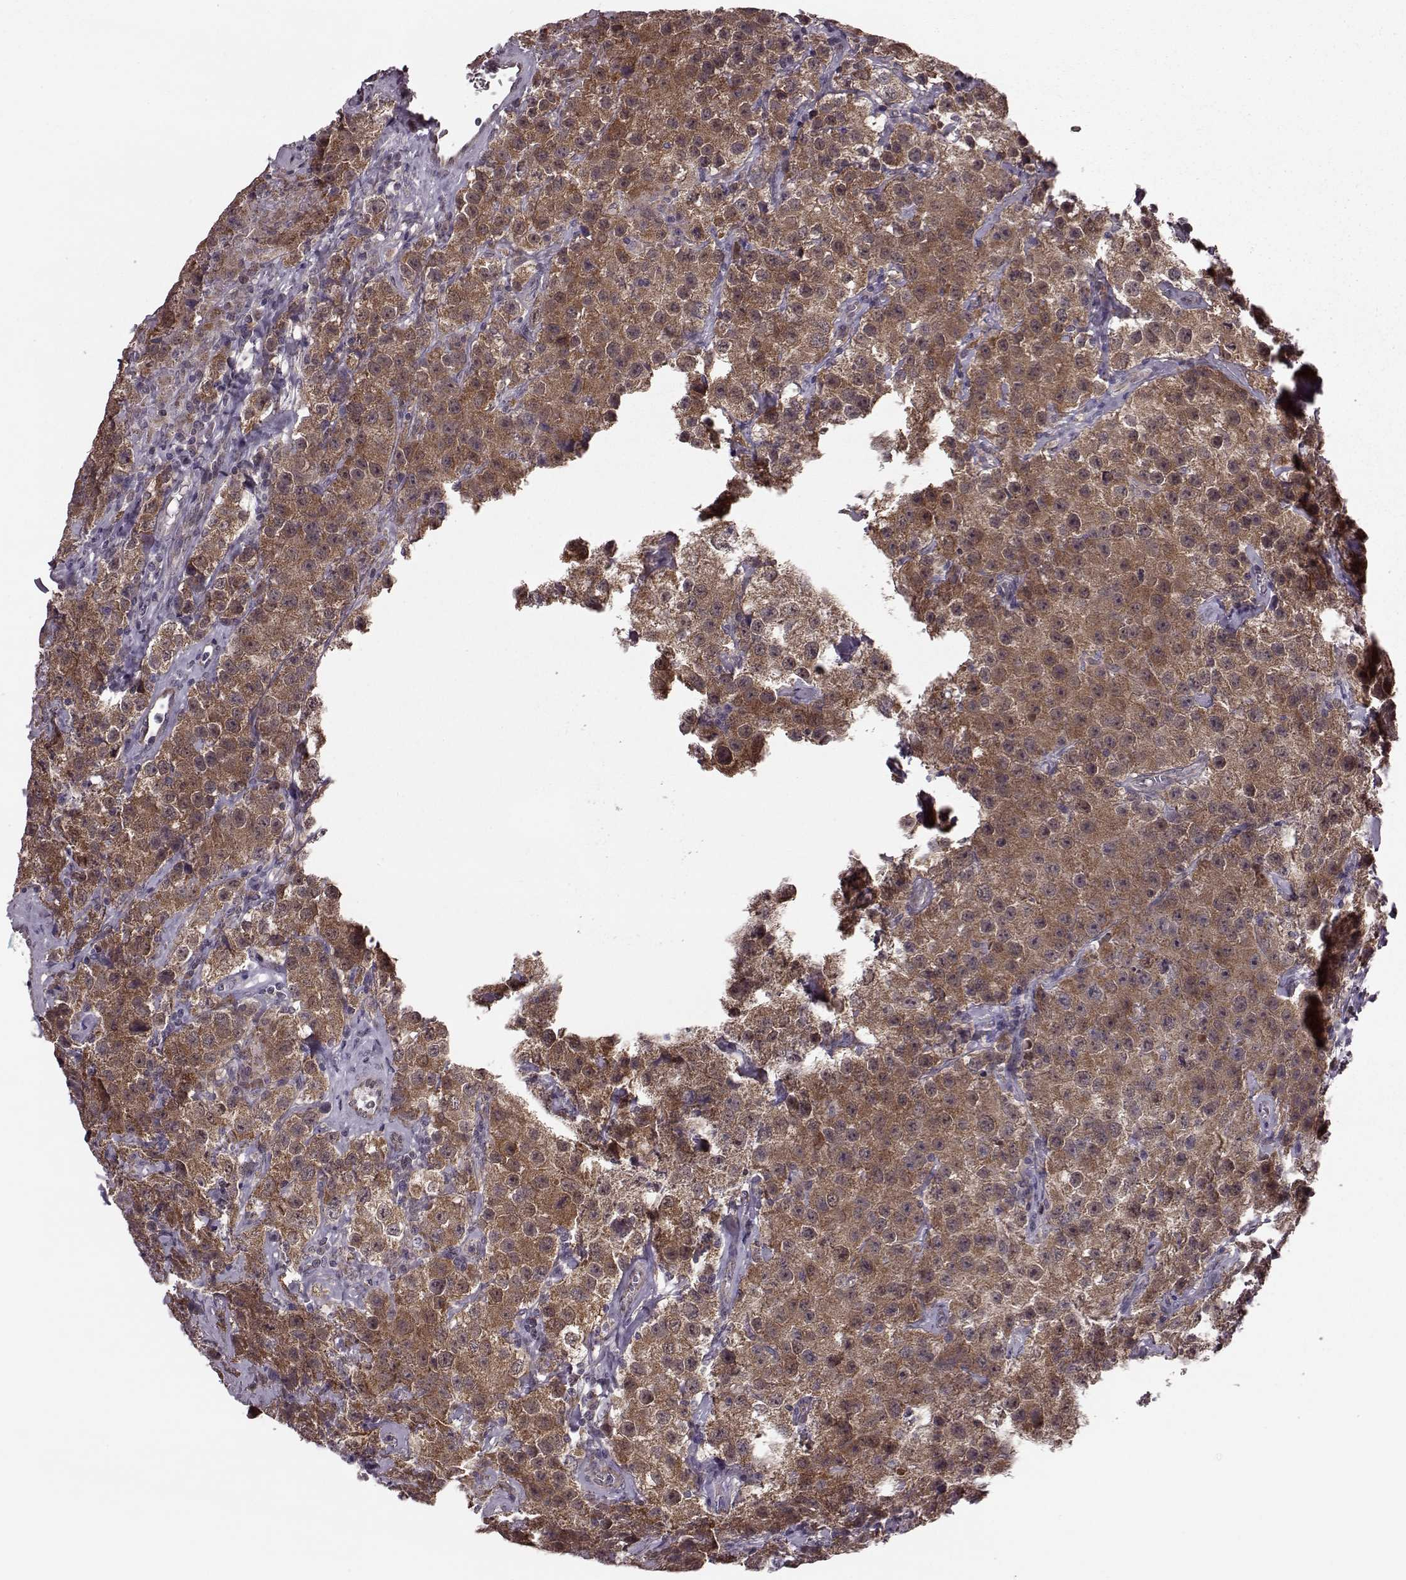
{"staining": {"intensity": "moderate", "quantity": ">75%", "location": "cytoplasmic/membranous"}, "tissue": "testis cancer", "cell_type": "Tumor cells", "image_type": "cancer", "snomed": [{"axis": "morphology", "description": "Seminoma, NOS"}, {"axis": "topography", "description": "Testis"}], "caption": "A medium amount of moderate cytoplasmic/membranous staining is identified in about >75% of tumor cells in seminoma (testis) tissue.", "gene": "PUDP", "patient": {"sex": "male", "age": 52}}